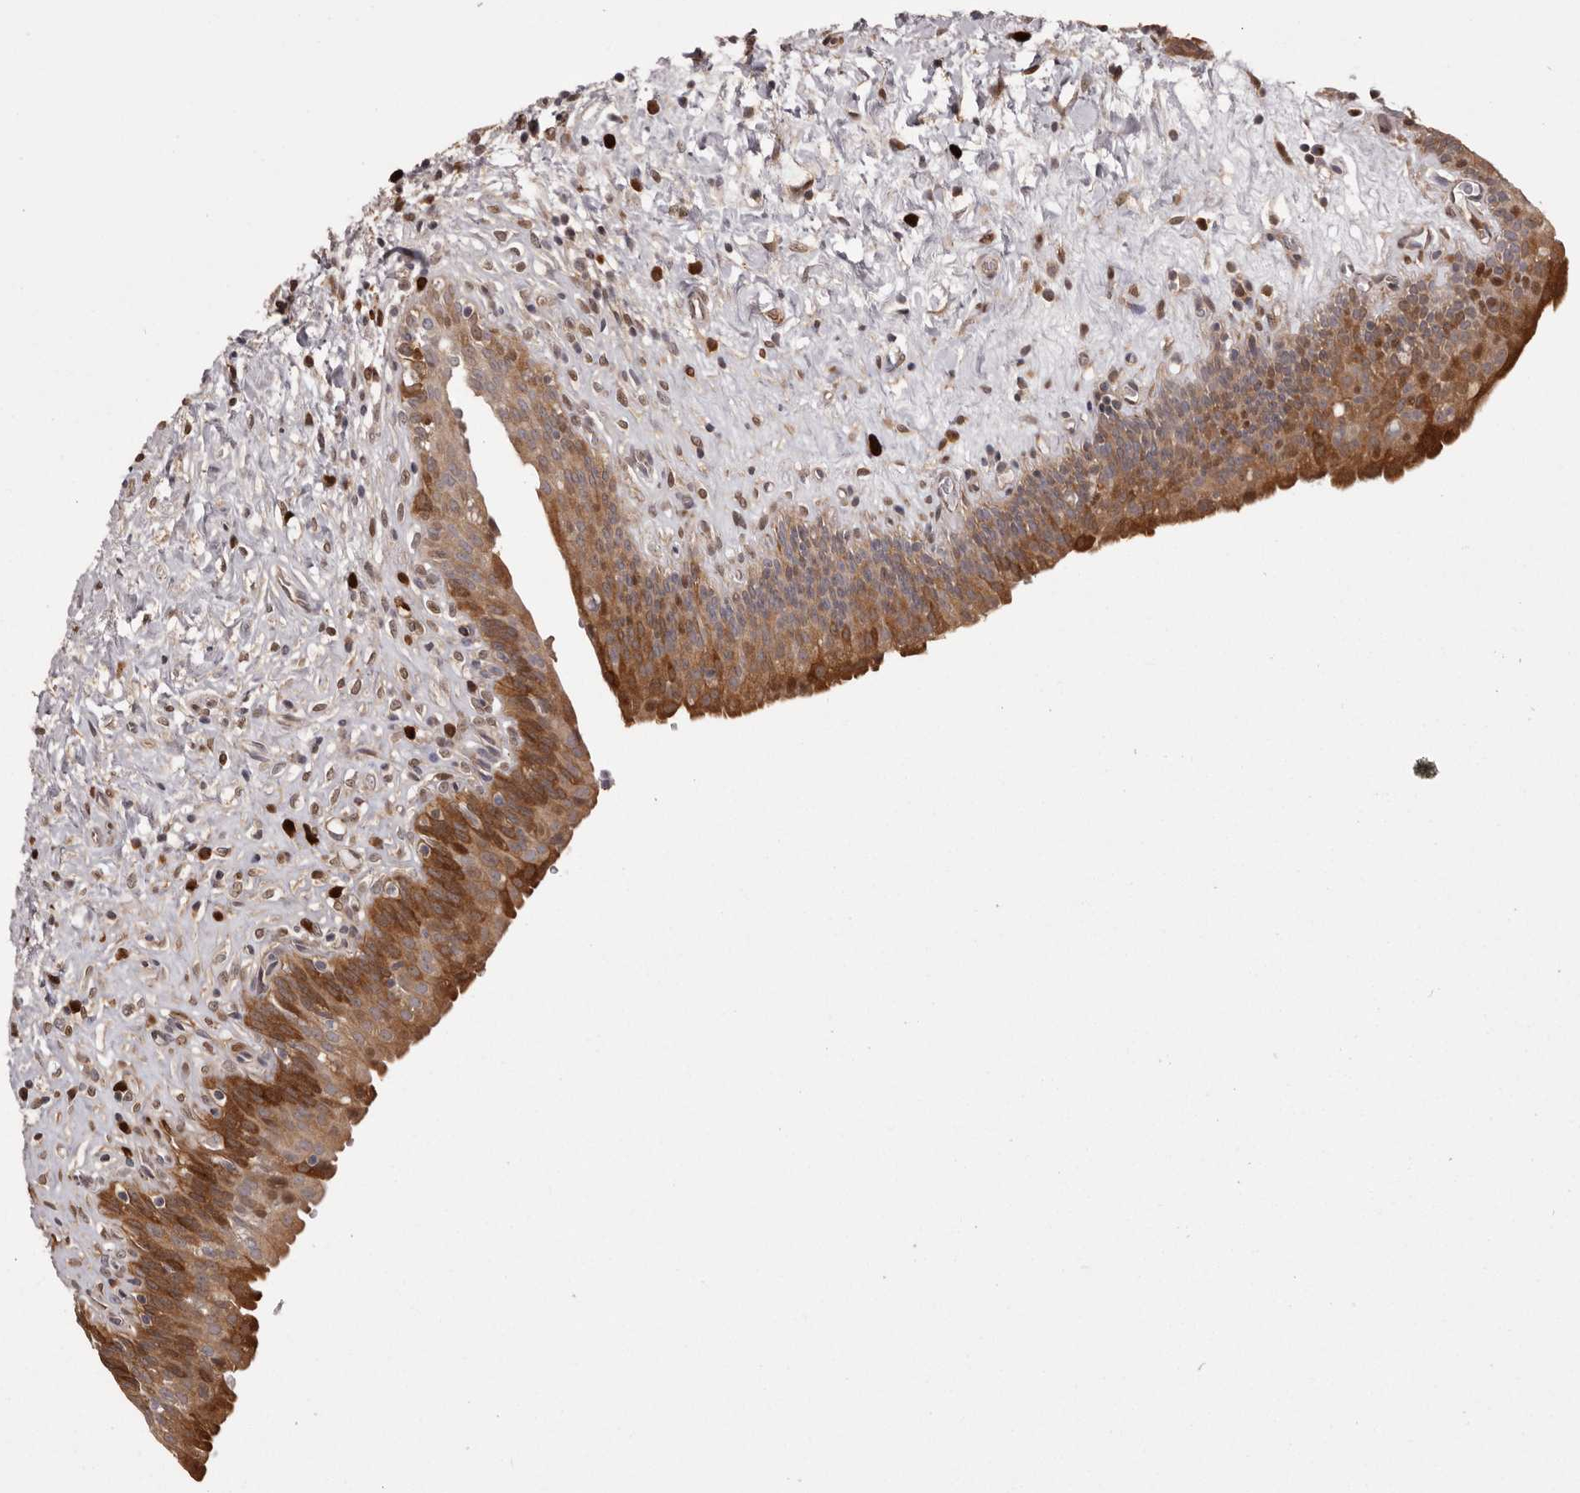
{"staining": {"intensity": "strong", "quantity": ">75%", "location": "cytoplasmic/membranous"}, "tissue": "urinary bladder", "cell_type": "Urothelial cells", "image_type": "normal", "snomed": [{"axis": "morphology", "description": "Normal tissue, NOS"}, {"axis": "topography", "description": "Urinary bladder"}], "caption": "Approximately >75% of urothelial cells in normal human urinary bladder exhibit strong cytoplasmic/membranous protein positivity as visualized by brown immunohistochemical staining.", "gene": "GFOD1", "patient": {"sex": "male", "age": 83}}